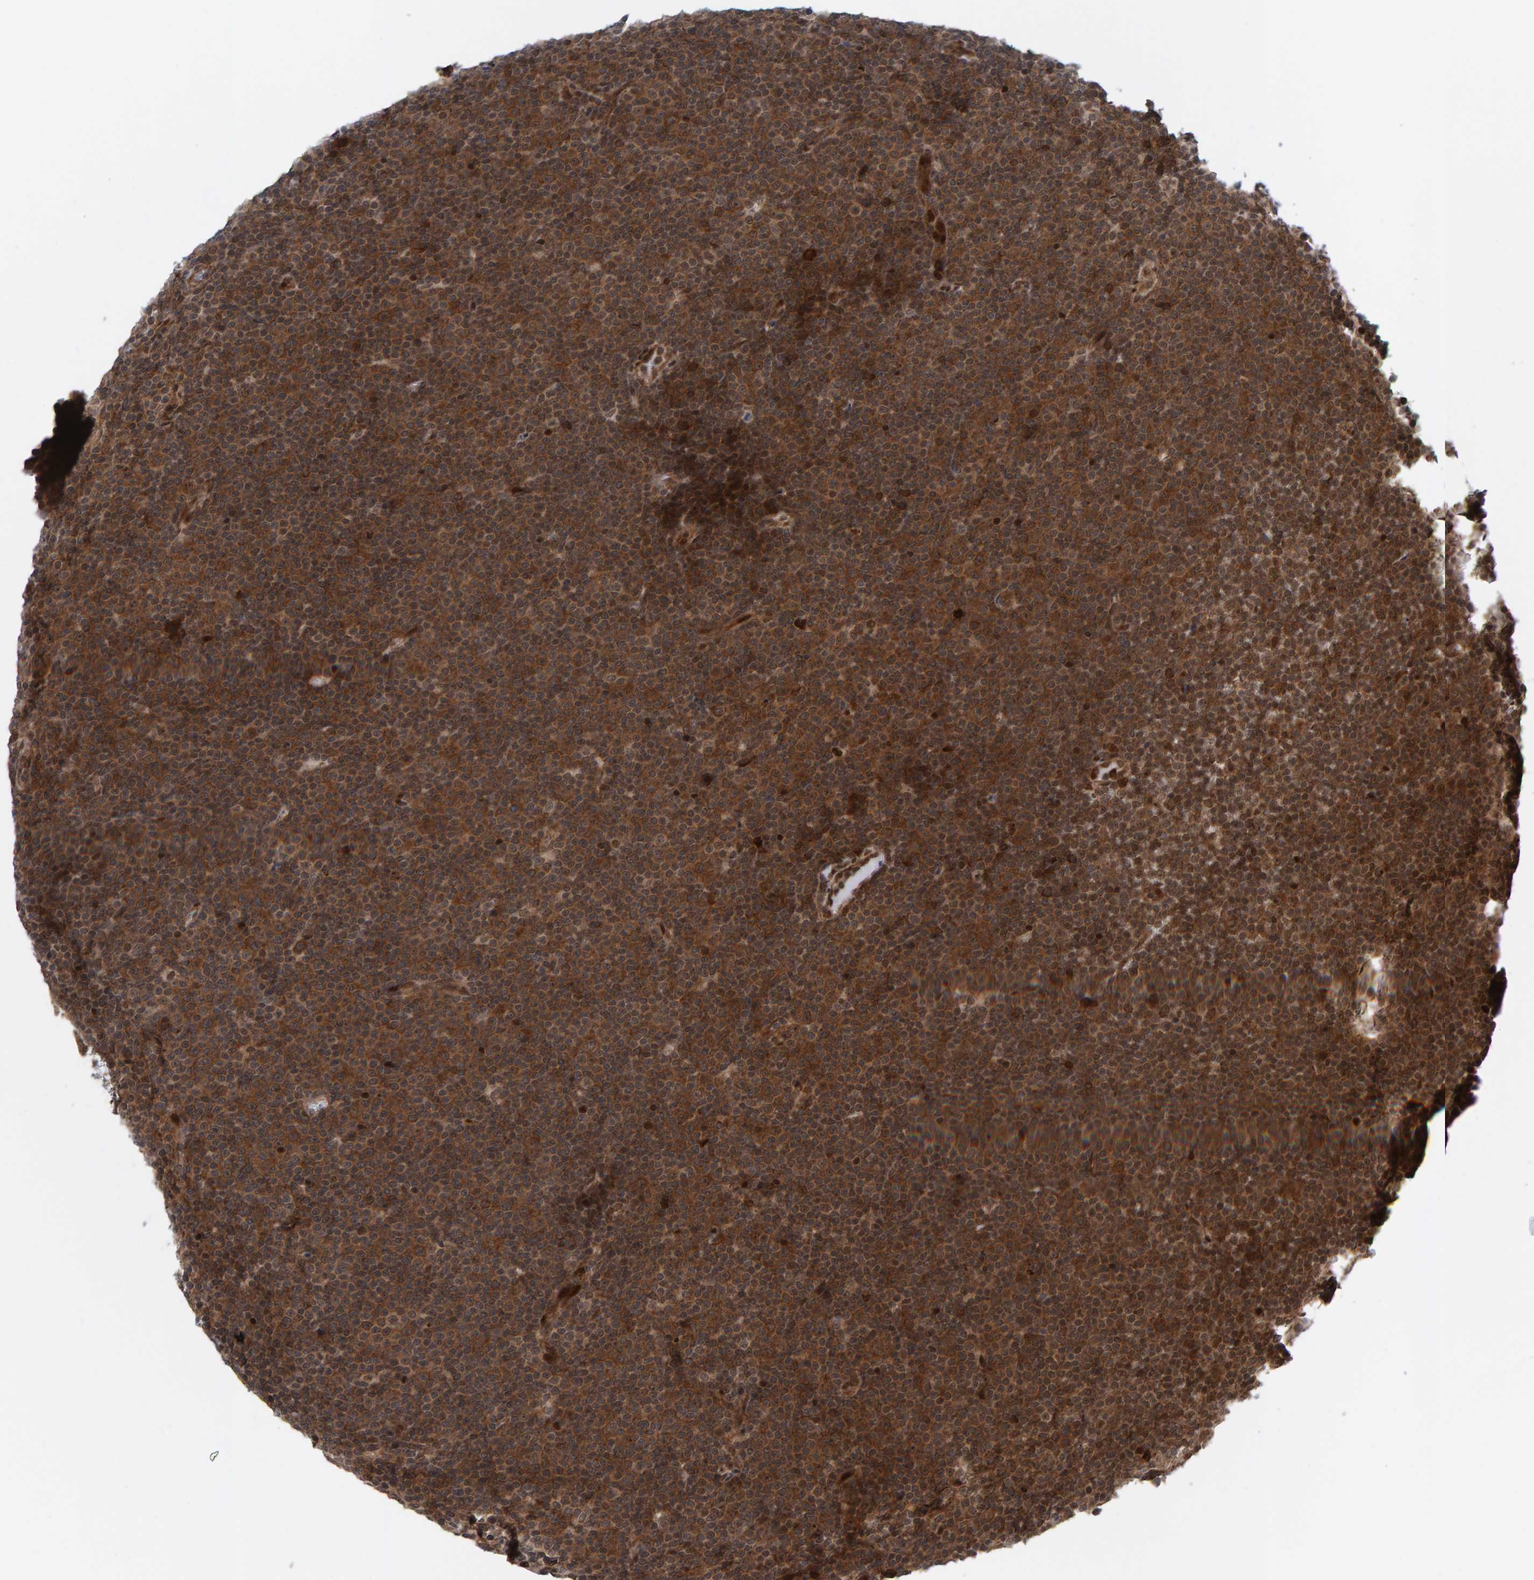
{"staining": {"intensity": "strong", "quantity": ">75%", "location": "cytoplasmic/membranous"}, "tissue": "lymphoma", "cell_type": "Tumor cells", "image_type": "cancer", "snomed": [{"axis": "morphology", "description": "Malignant lymphoma, non-Hodgkin's type, Low grade"}, {"axis": "topography", "description": "Lymph node"}], "caption": "Malignant lymphoma, non-Hodgkin's type (low-grade) stained with DAB immunohistochemistry demonstrates high levels of strong cytoplasmic/membranous positivity in approximately >75% of tumor cells.", "gene": "ZNF366", "patient": {"sex": "female", "age": 67}}